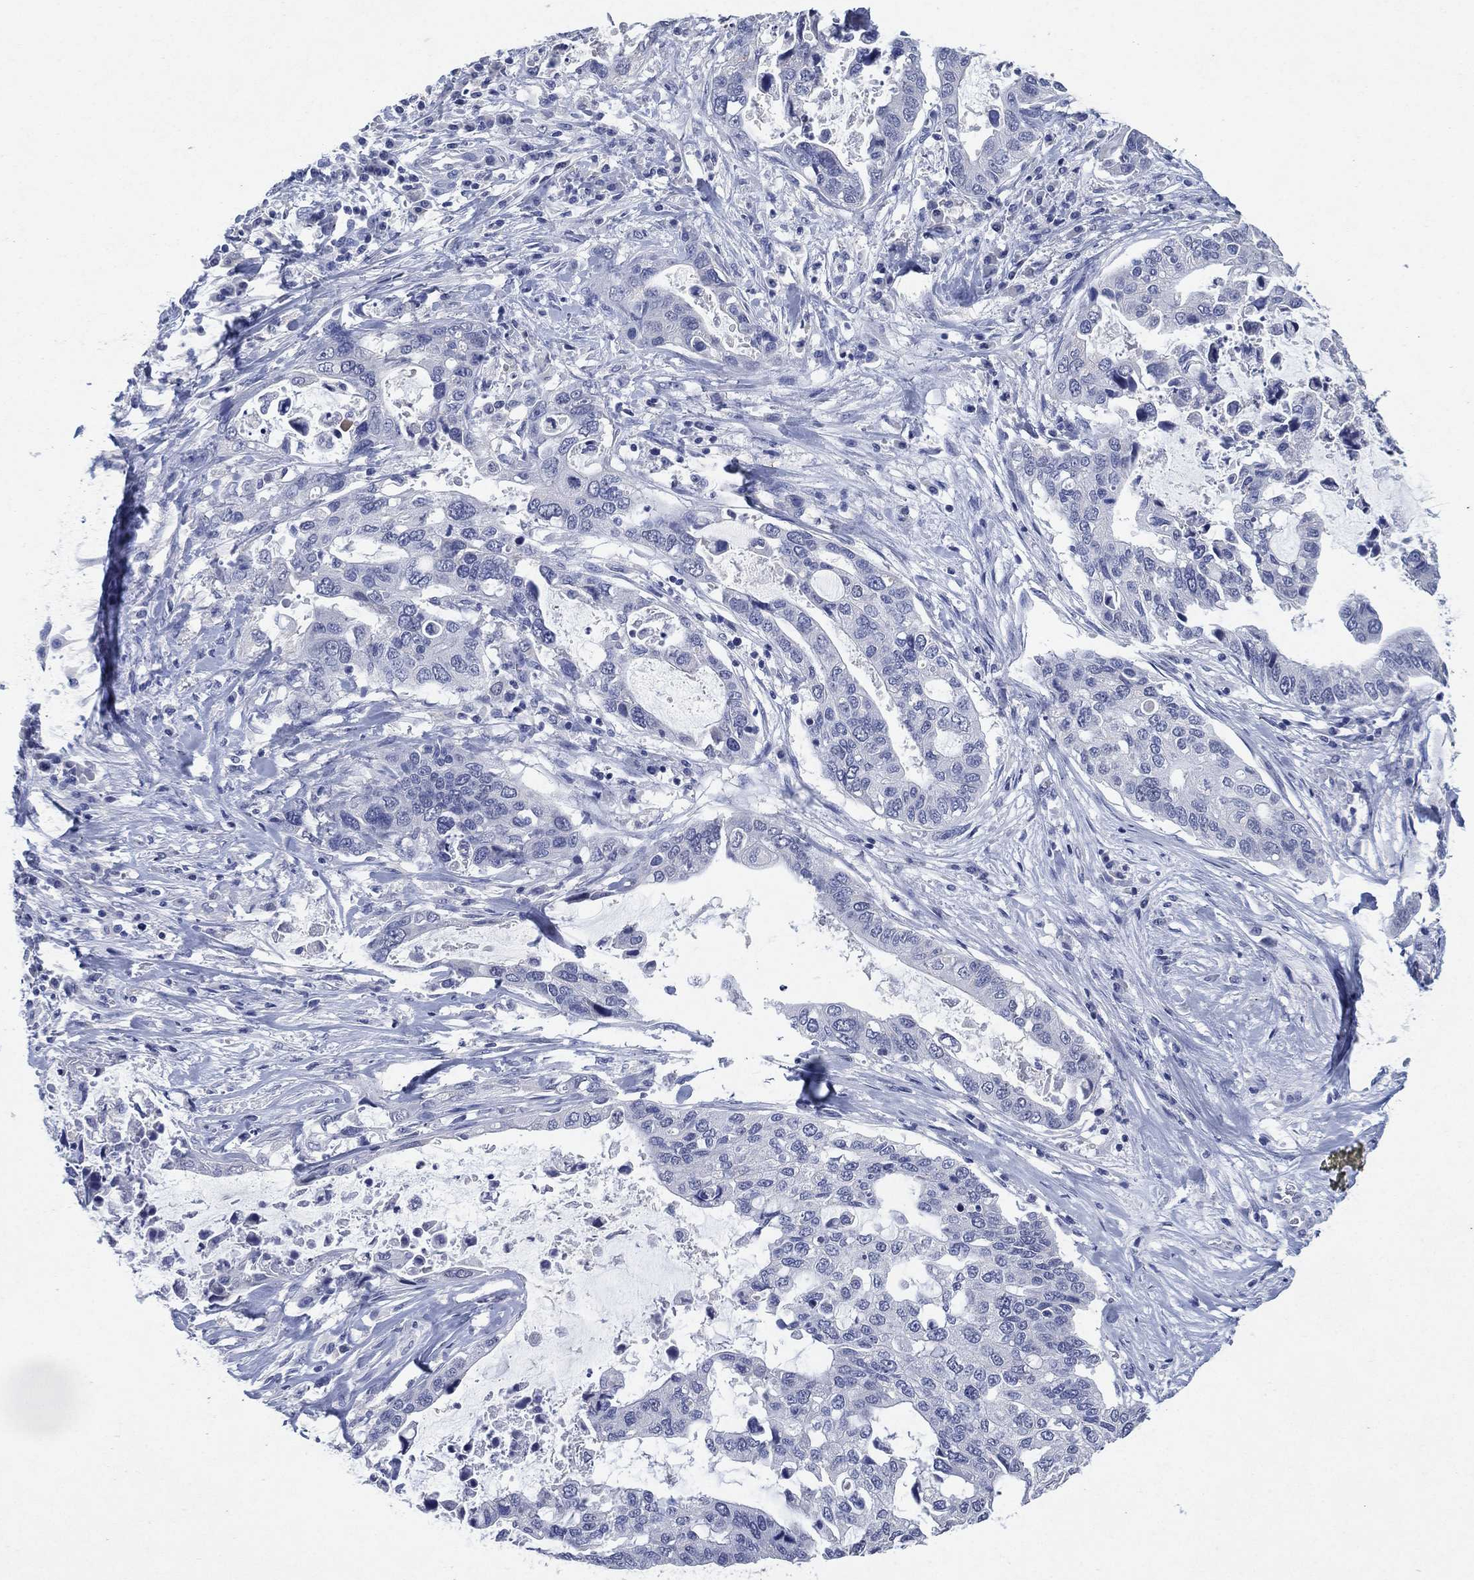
{"staining": {"intensity": "negative", "quantity": "none", "location": "none"}, "tissue": "stomach cancer", "cell_type": "Tumor cells", "image_type": "cancer", "snomed": [{"axis": "morphology", "description": "Adenocarcinoma, NOS"}, {"axis": "topography", "description": "Stomach"}], "caption": "Histopathology image shows no protein staining in tumor cells of adenocarcinoma (stomach) tissue.", "gene": "FSCN2", "patient": {"sex": "male", "age": 54}}